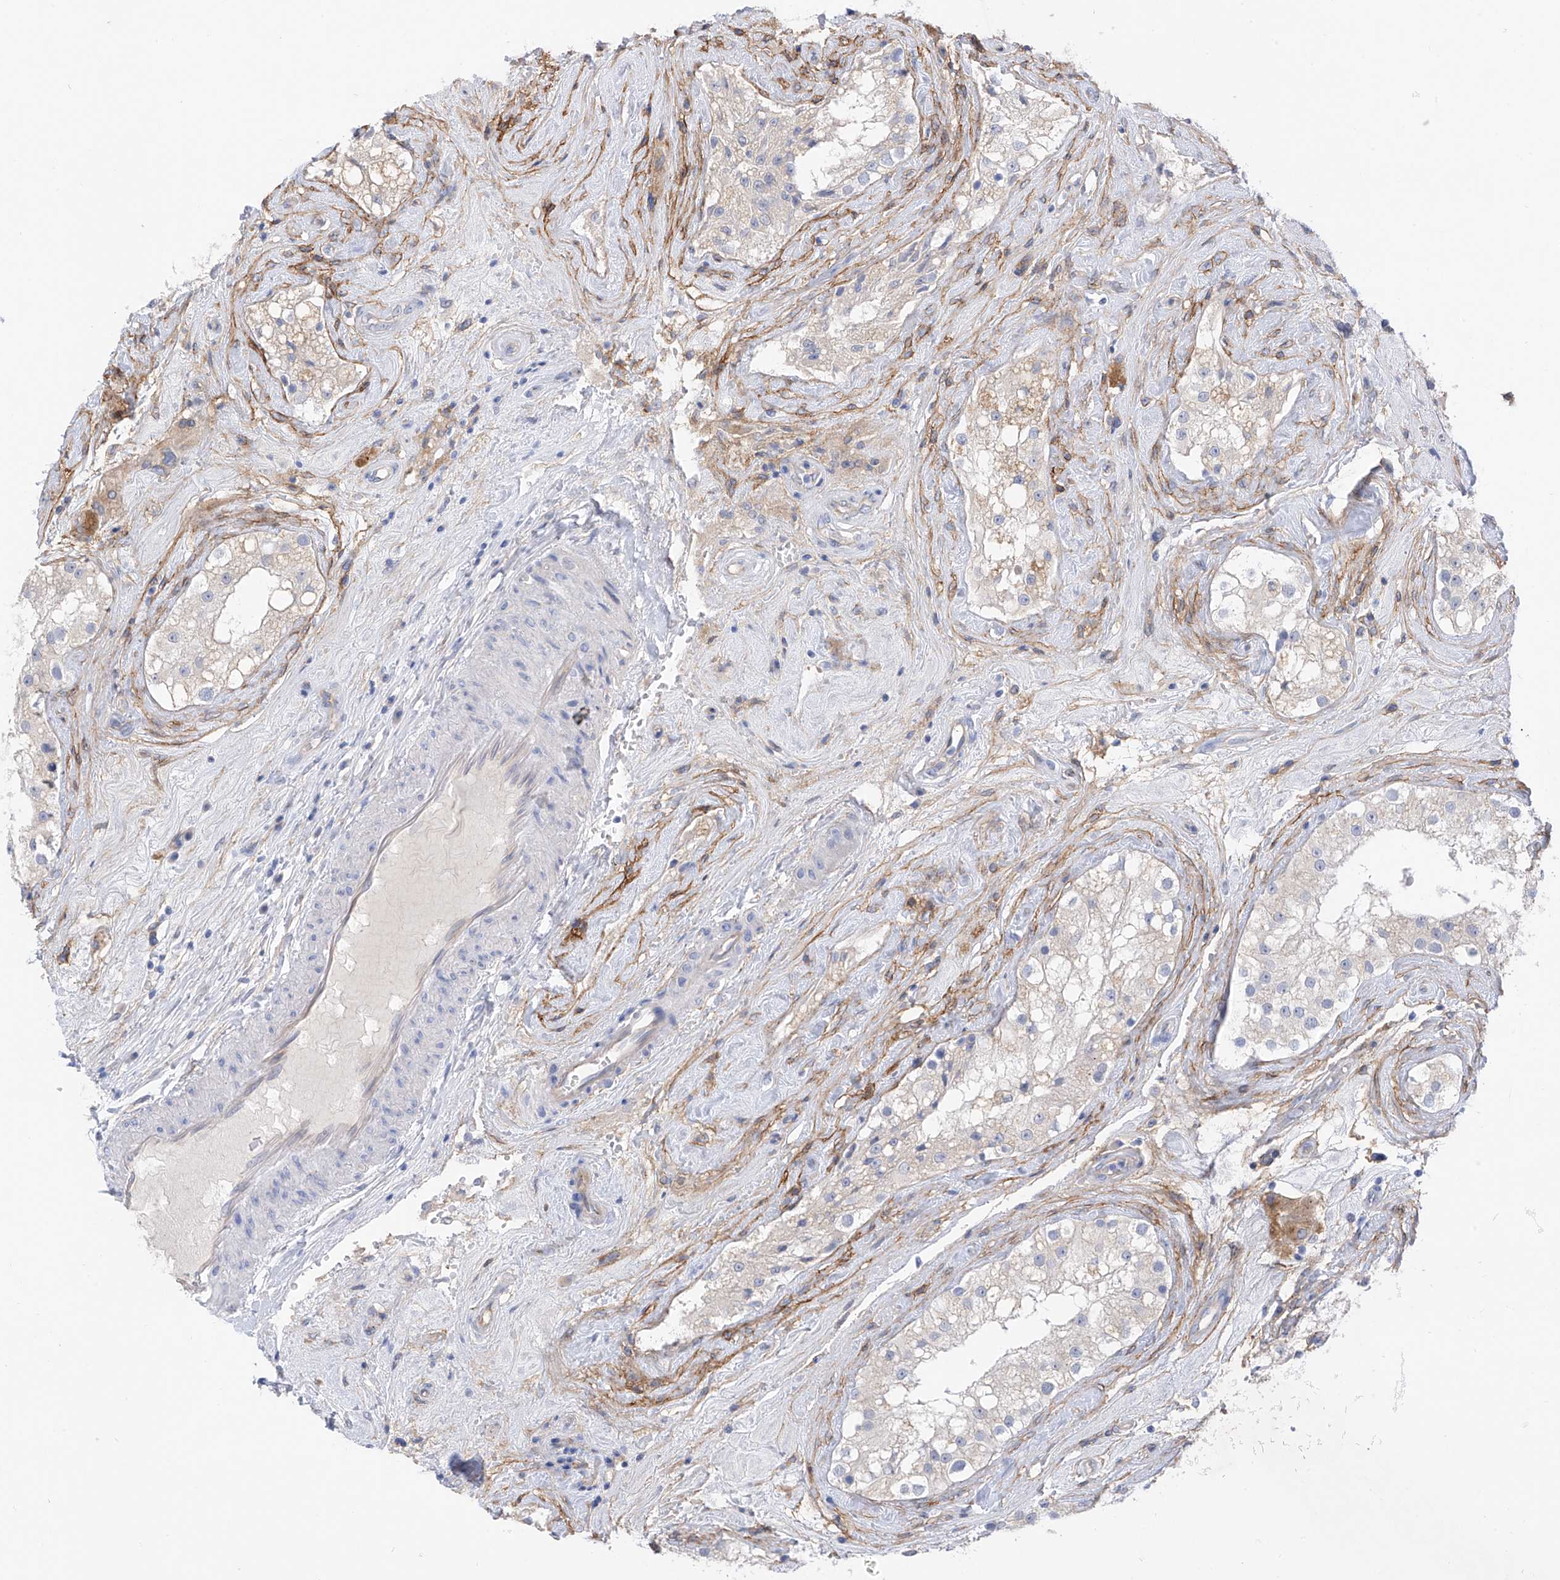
{"staining": {"intensity": "negative", "quantity": "none", "location": "none"}, "tissue": "testis", "cell_type": "Cells in seminiferous ducts", "image_type": "normal", "snomed": [{"axis": "morphology", "description": "Normal tissue, NOS"}, {"axis": "topography", "description": "Testis"}], "caption": "Testis was stained to show a protein in brown. There is no significant expression in cells in seminiferous ducts. (Brightfield microscopy of DAB (3,3'-diaminobenzidine) immunohistochemistry at high magnification).", "gene": "ITGA9", "patient": {"sex": "male", "age": 84}}